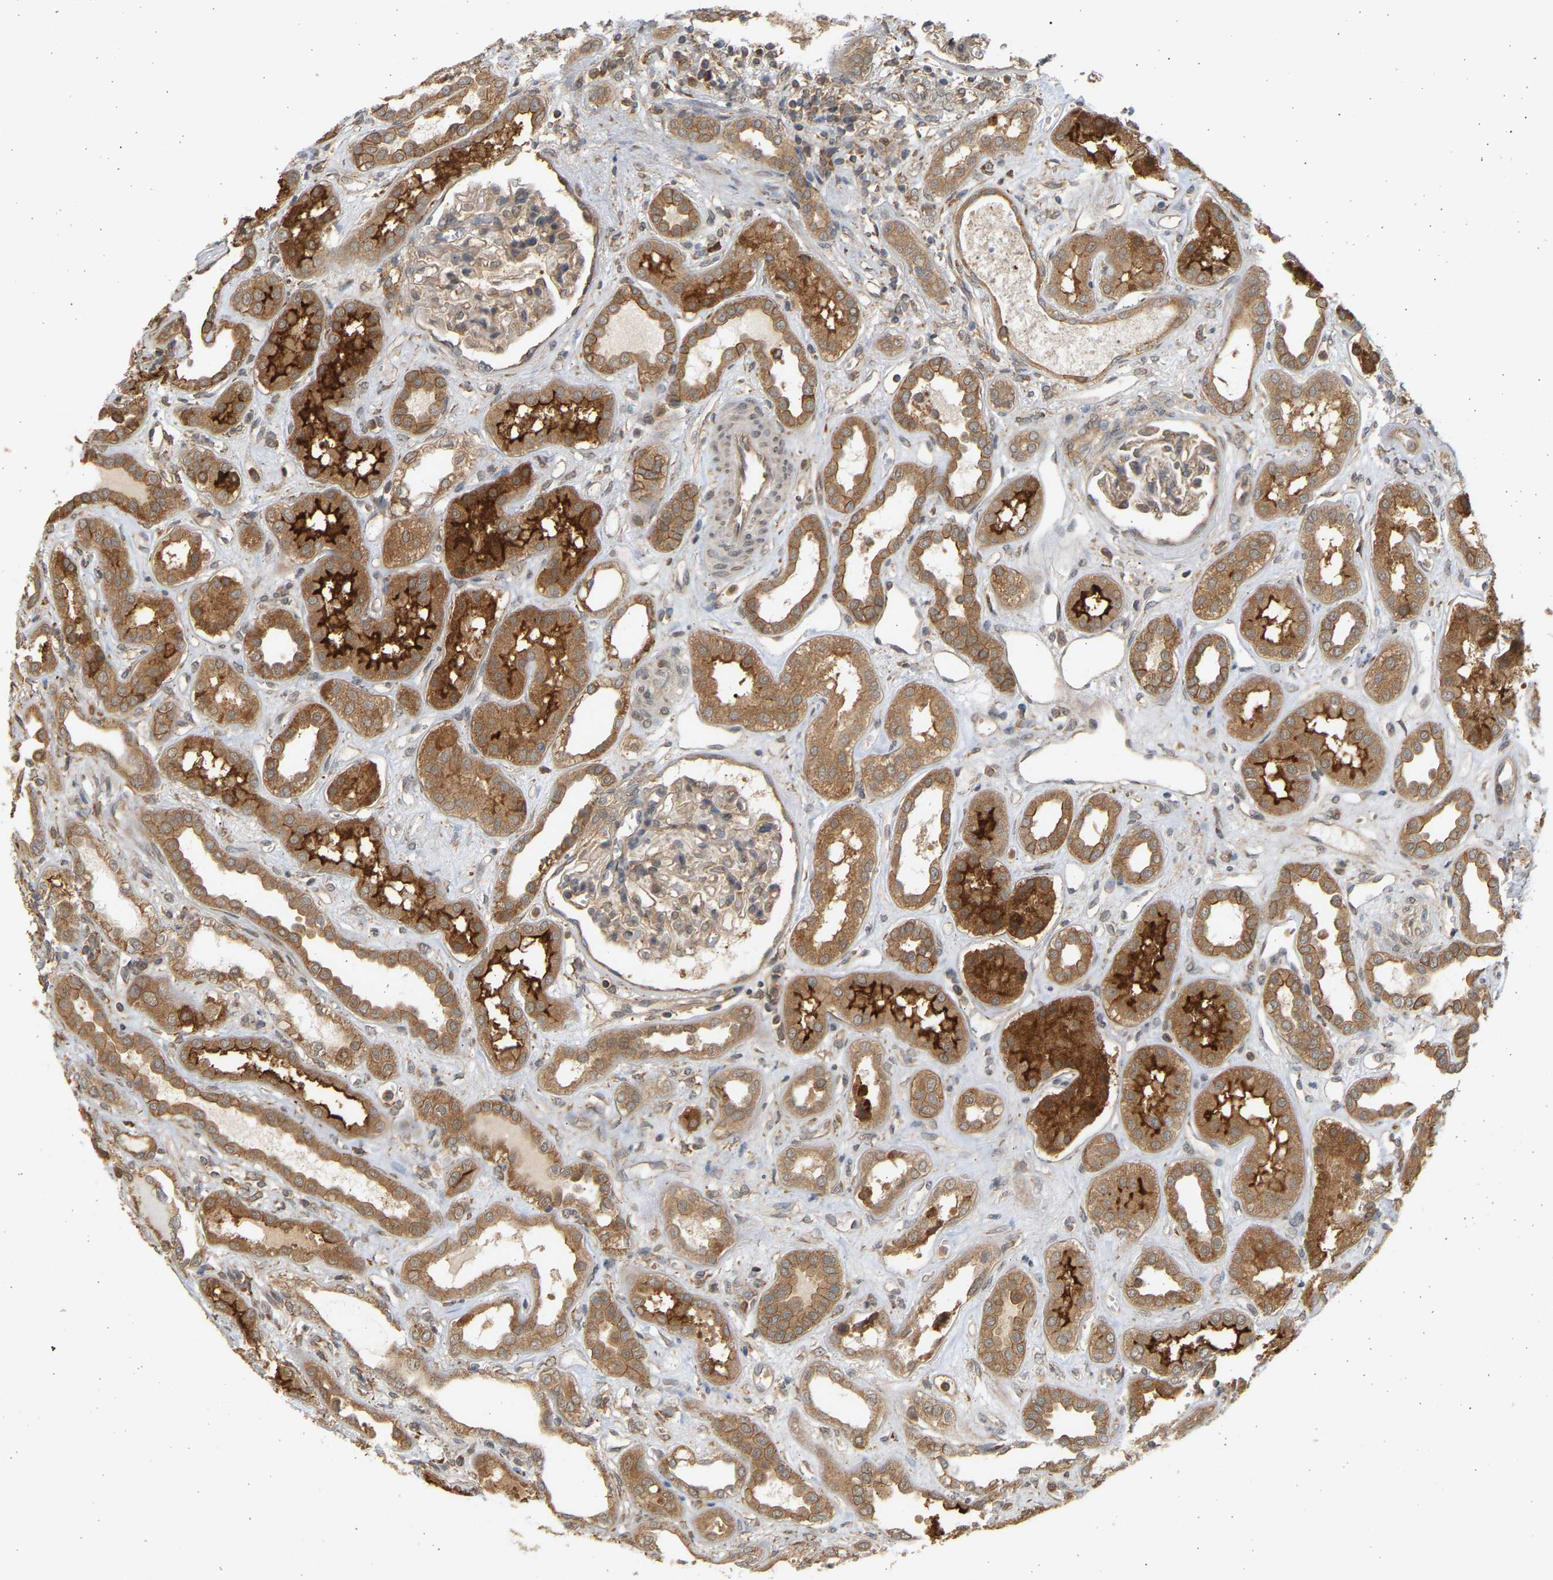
{"staining": {"intensity": "weak", "quantity": ">75%", "location": "cytoplasmic/membranous"}, "tissue": "kidney", "cell_type": "Cells in glomeruli", "image_type": "normal", "snomed": [{"axis": "morphology", "description": "Normal tissue, NOS"}, {"axis": "topography", "description": "Kidney"}], "caption": "Human kidney stained with a protein marker reveals weak staining in cells in glomeruli.", "gene": "B4GALT6", "patient": {"sex": "male", "age": 59}}